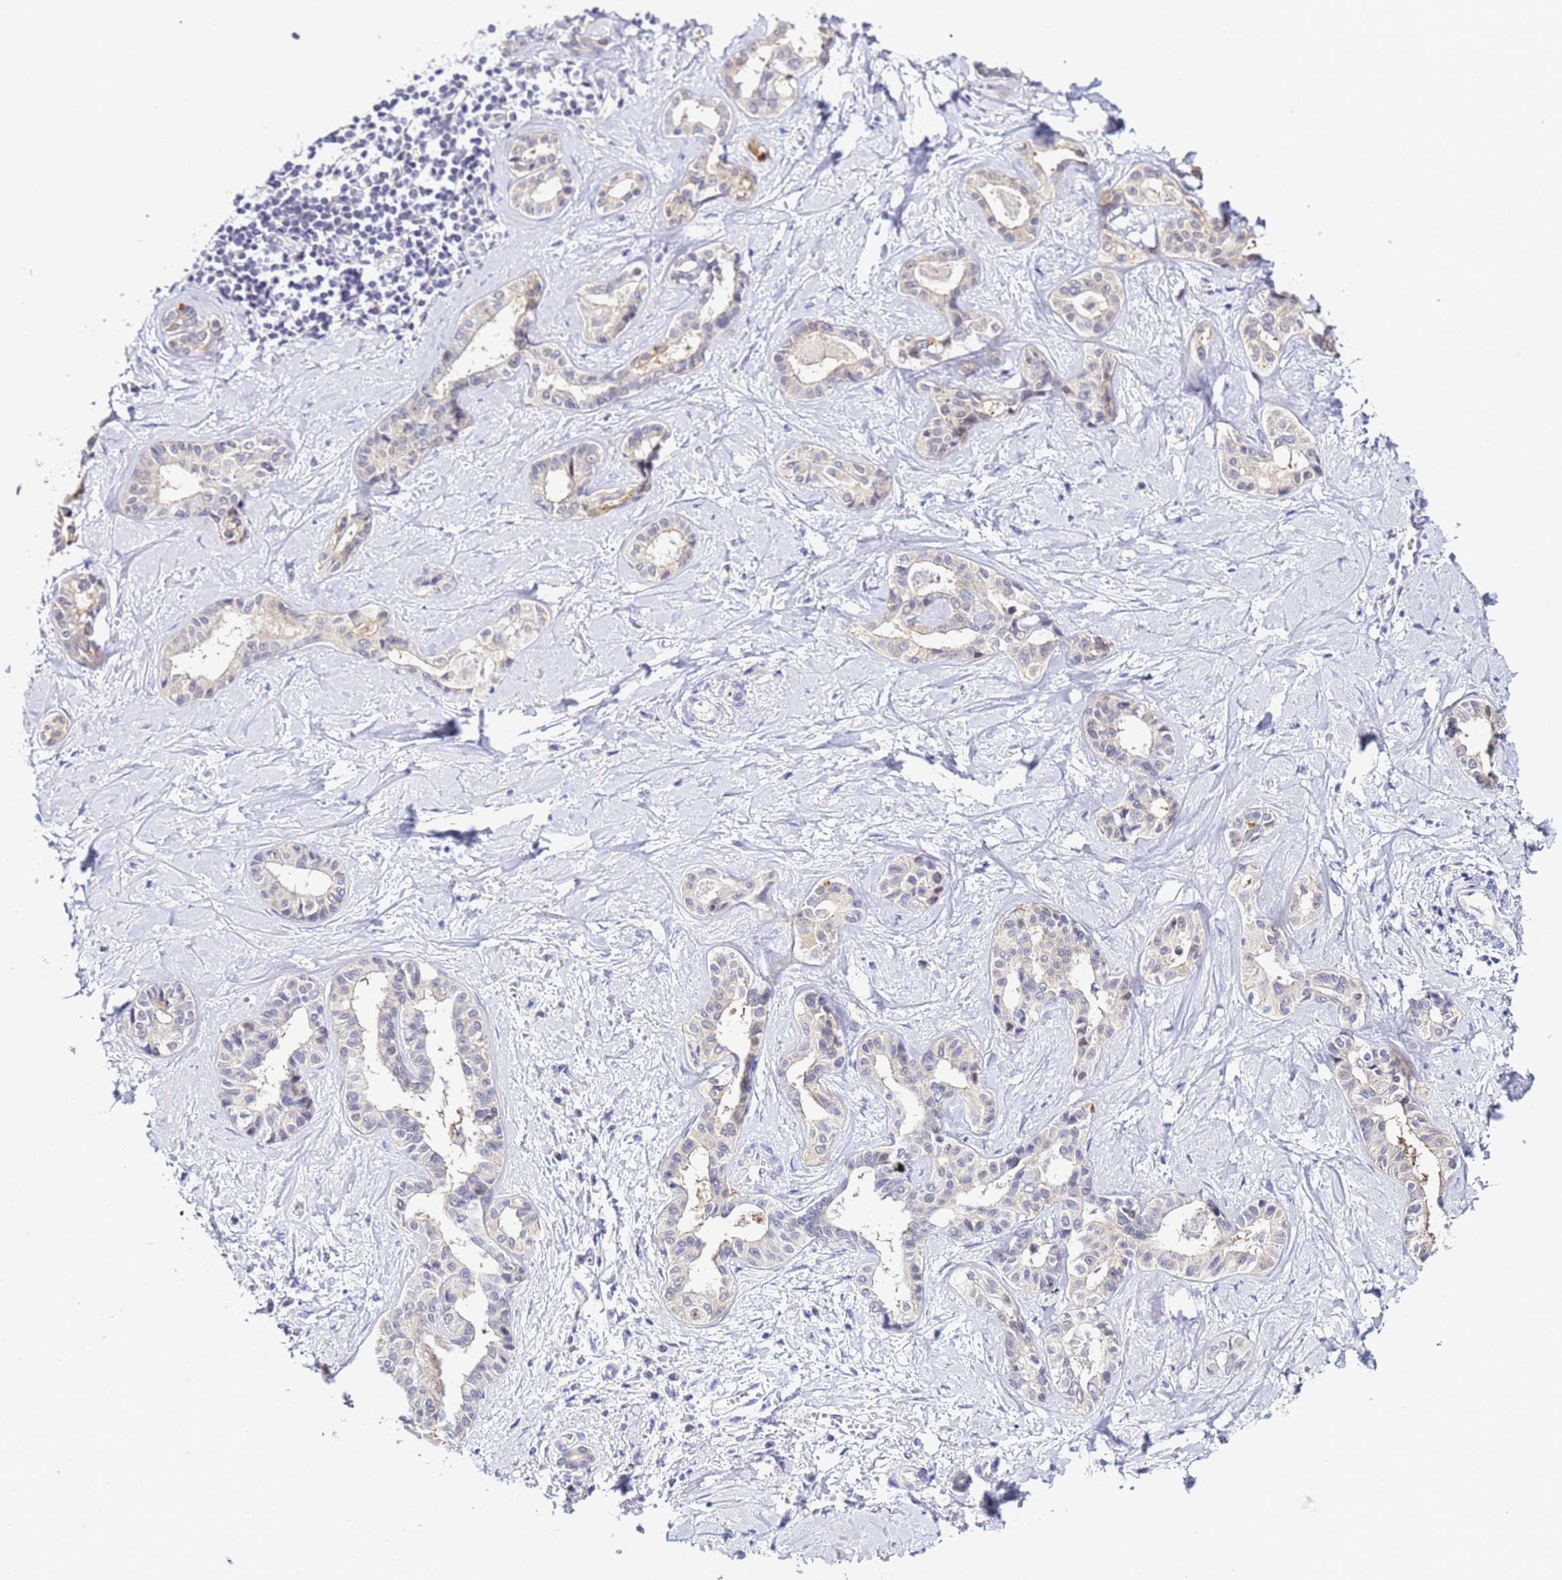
{"staining": {"intensity": "negative", "quantity": "none", "location": "none"}, "tissue": "liver cancer", "cell_type": "Tumor cells", "image_type": "cancer", "snomed": [{"axis": "morphology", "description": "Cholangiocarcinoma"}, {"axis": "topography", "description": "Liver"}], "caption": "High magnification brightfield microscopy of cholangiocarcinoma (liver) stained with DAB (3,3'-diaminobenzidine) (brown) and counterstained with hematoxylin (blue): tumor cells show no significant positivity.", "gene": "ACTL6B", "patient": {"sex": "female", "age": 77}}